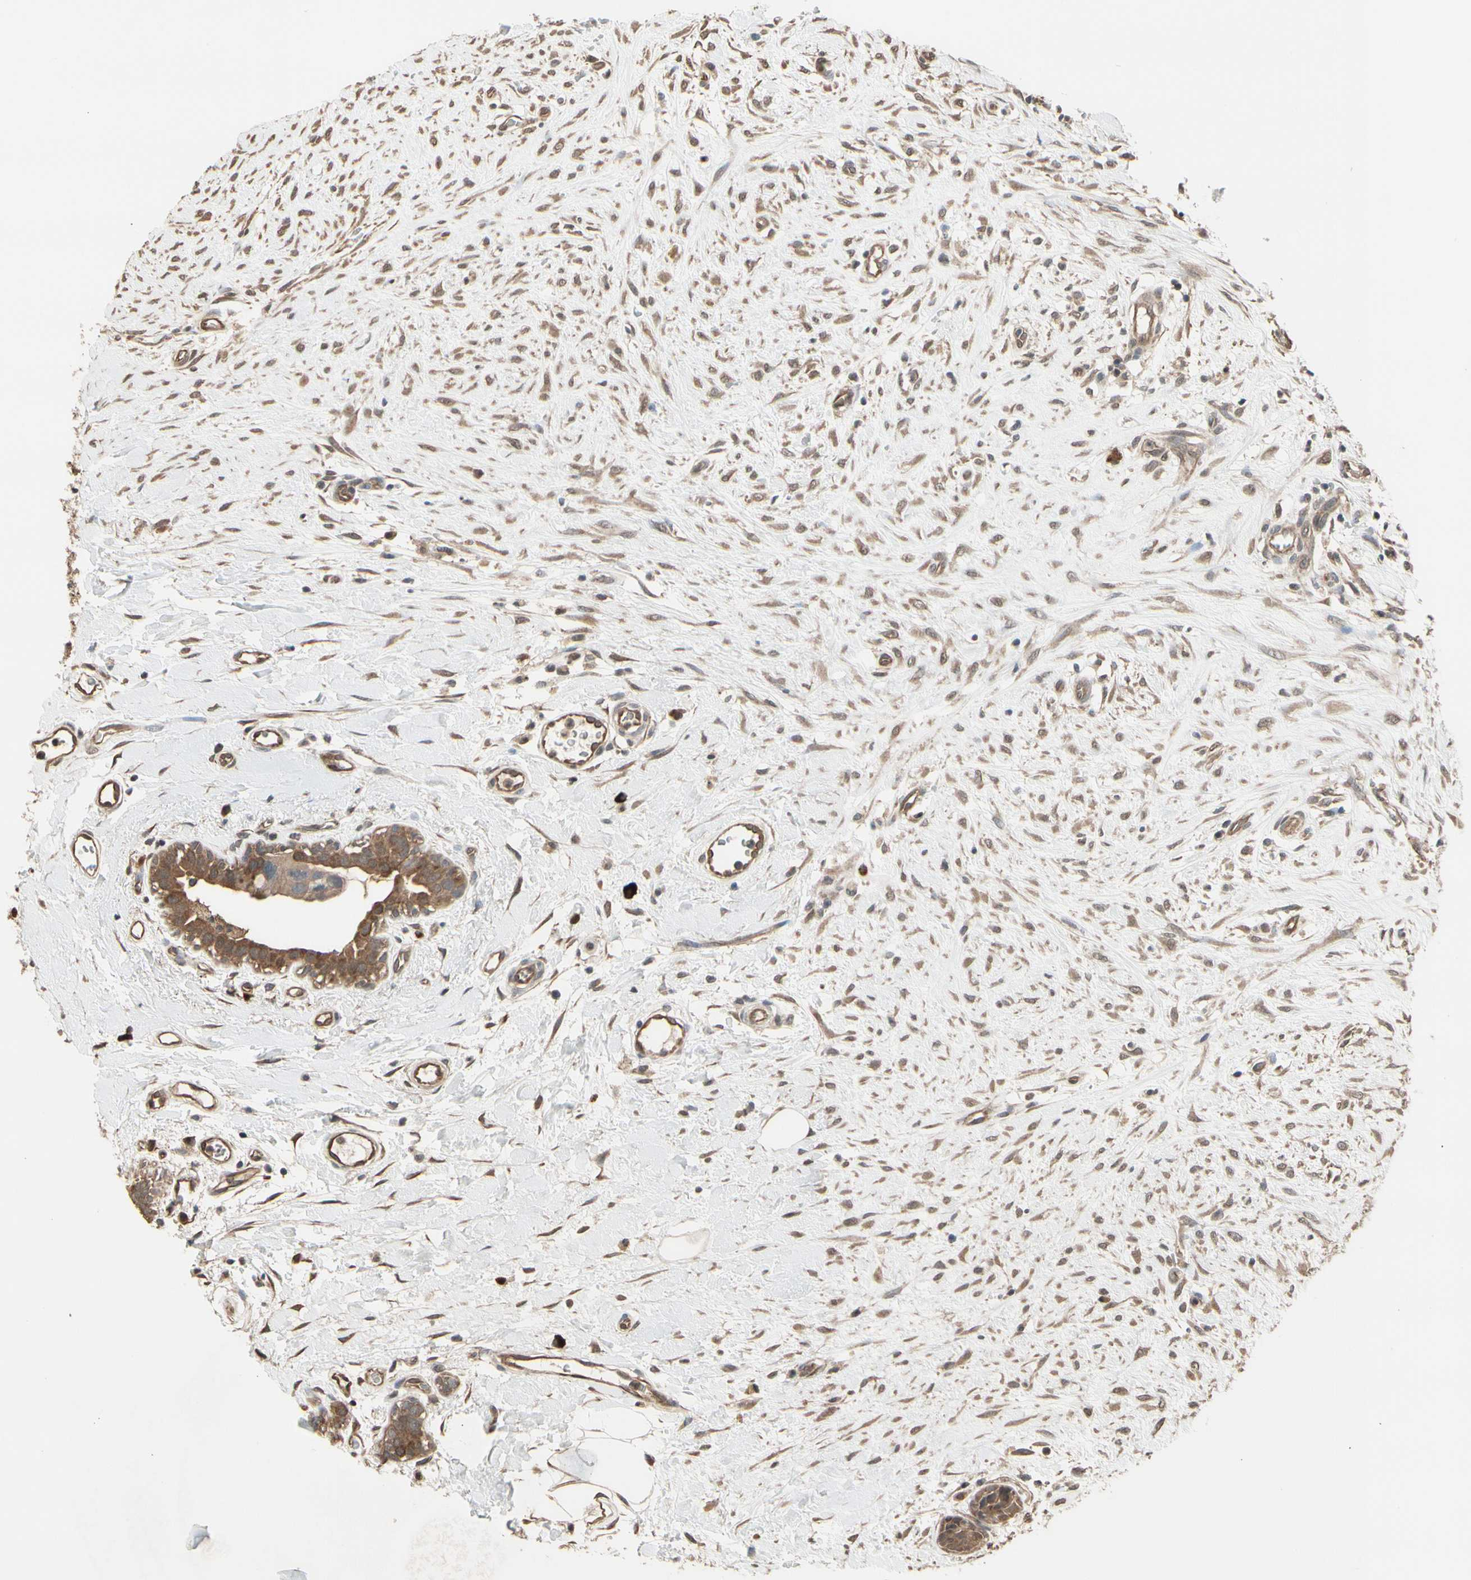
{"staining": {"intensity": "moderate", "quantity": ">75%", "location": "cytoplasmic/membranous"}, "tissue": "breast cancer", "cell_type": "Tumor cells", "image_type": "cancer", "snomed": [{"axis": "morphology", "description": "Duct carcinoma"}, {"axis": "topography", "description": "Breast"}], "caption": "This micrograph demonstrates infiltrating ductal carcinoma (breast) stained with IHC to label a protein in brown. The cytoplasmic/membranous of tumor cells show moderate positivity for the protein. Nuclei are counter-stained blue.", "gene": "PNPLA7", "patient": {"sex": "female", "age": 40}}